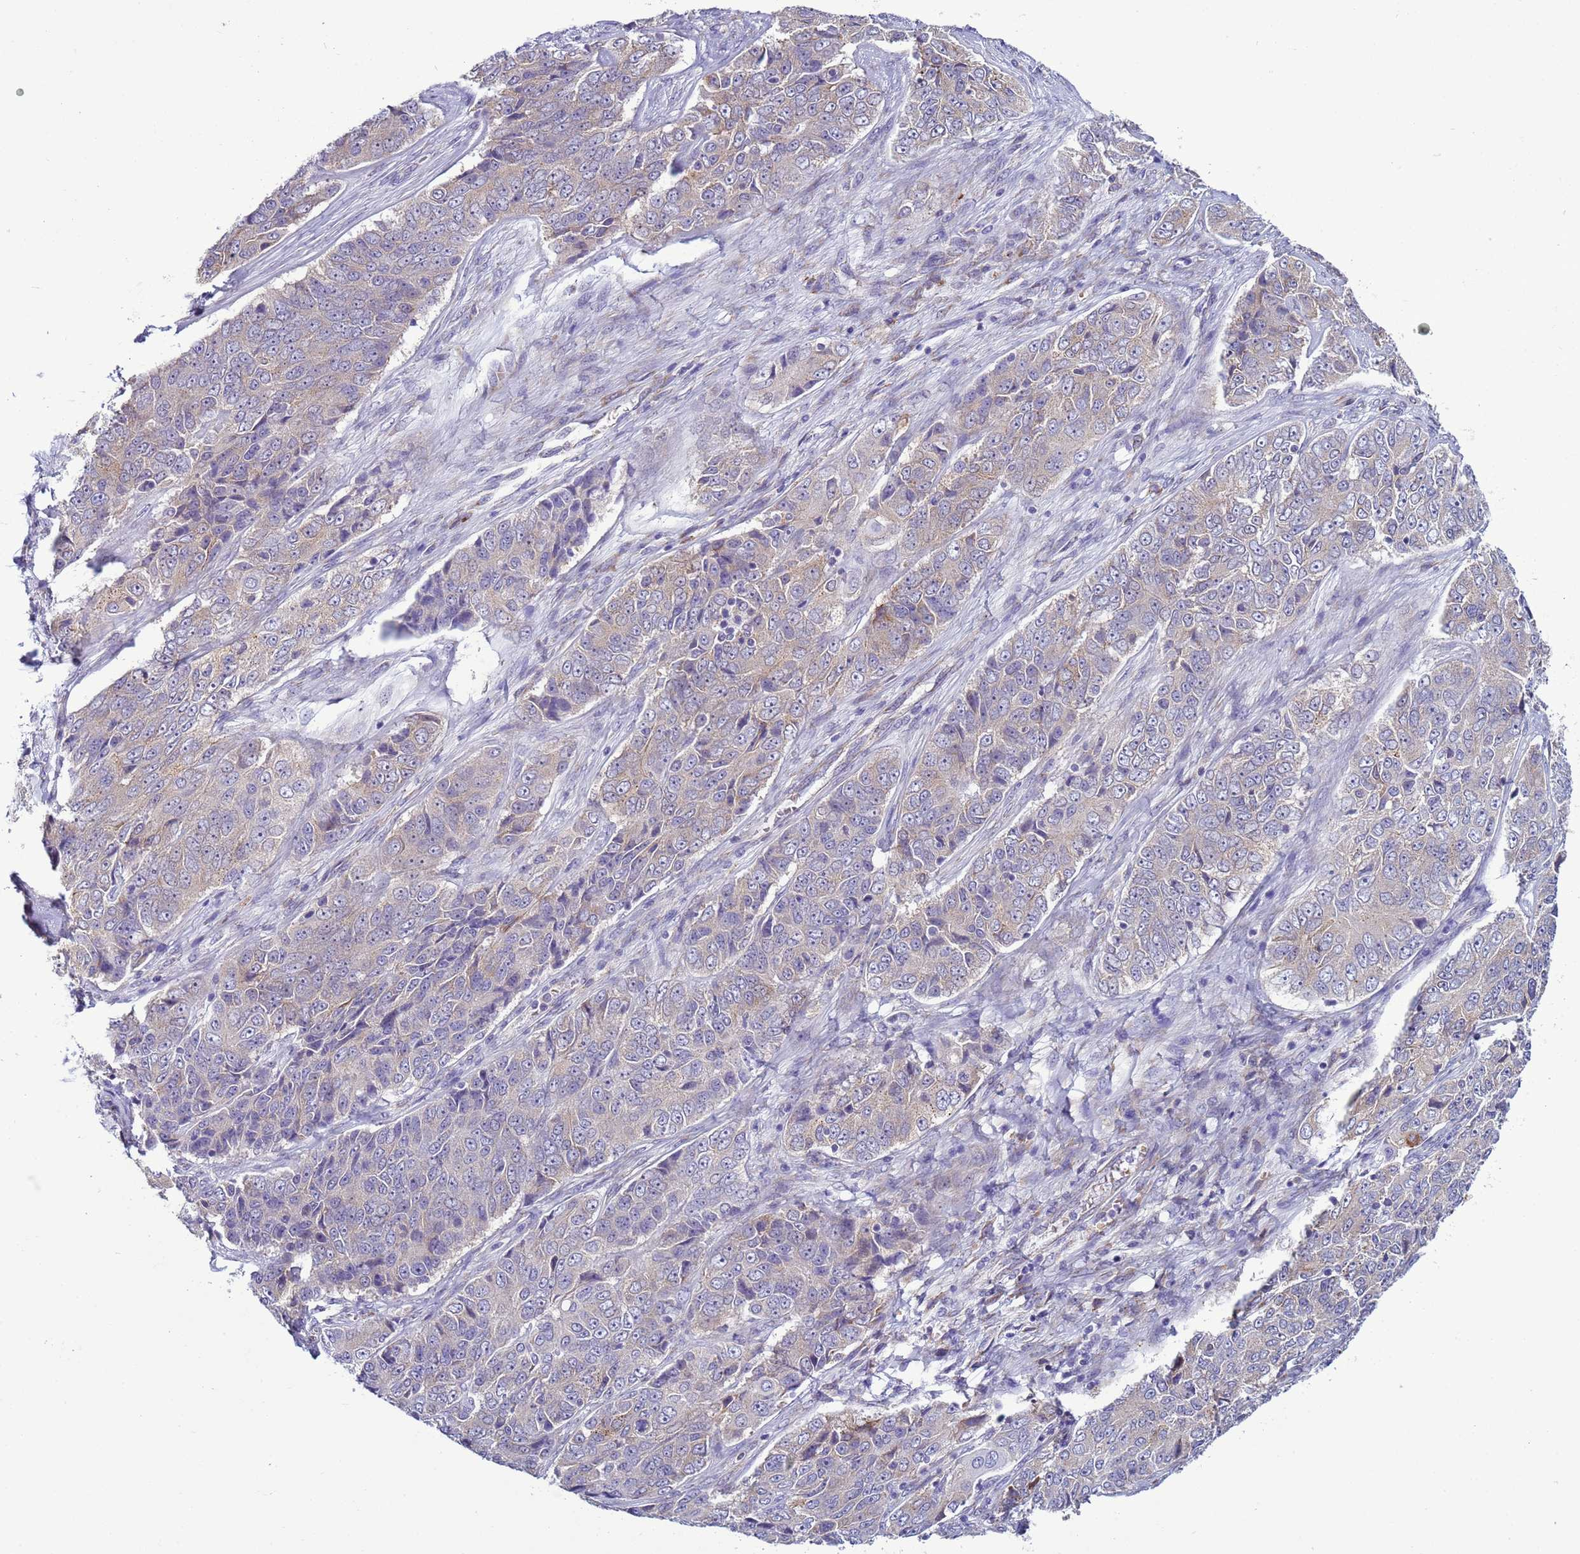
{"staining": {"intensity": "weak", "quantity": "25%-75%", "location": "cytoplasmic/membranous"}, "tissue": "ovarian cancer", "cell_type": "Tumor cells", "image_type": "cancer", "snomed": [{"axis": "morphology", "description": "Carcinoma, endometroid"}, {"axis": "topography", "description": "Ovary"}], "caption": "Endometroid carcinoma (ovarian) was stained to show a protein in brown. There is low levels of weak cytoplasmic/membranous positivity in about 25%-75% of tumor cells. (DAB (3,3'-diaminobenzidine) IHC, brown staining for protein, blue staining for nuclei).", "gene": "ABHD17B", "patient": {"sex": "female", "age": 51}}